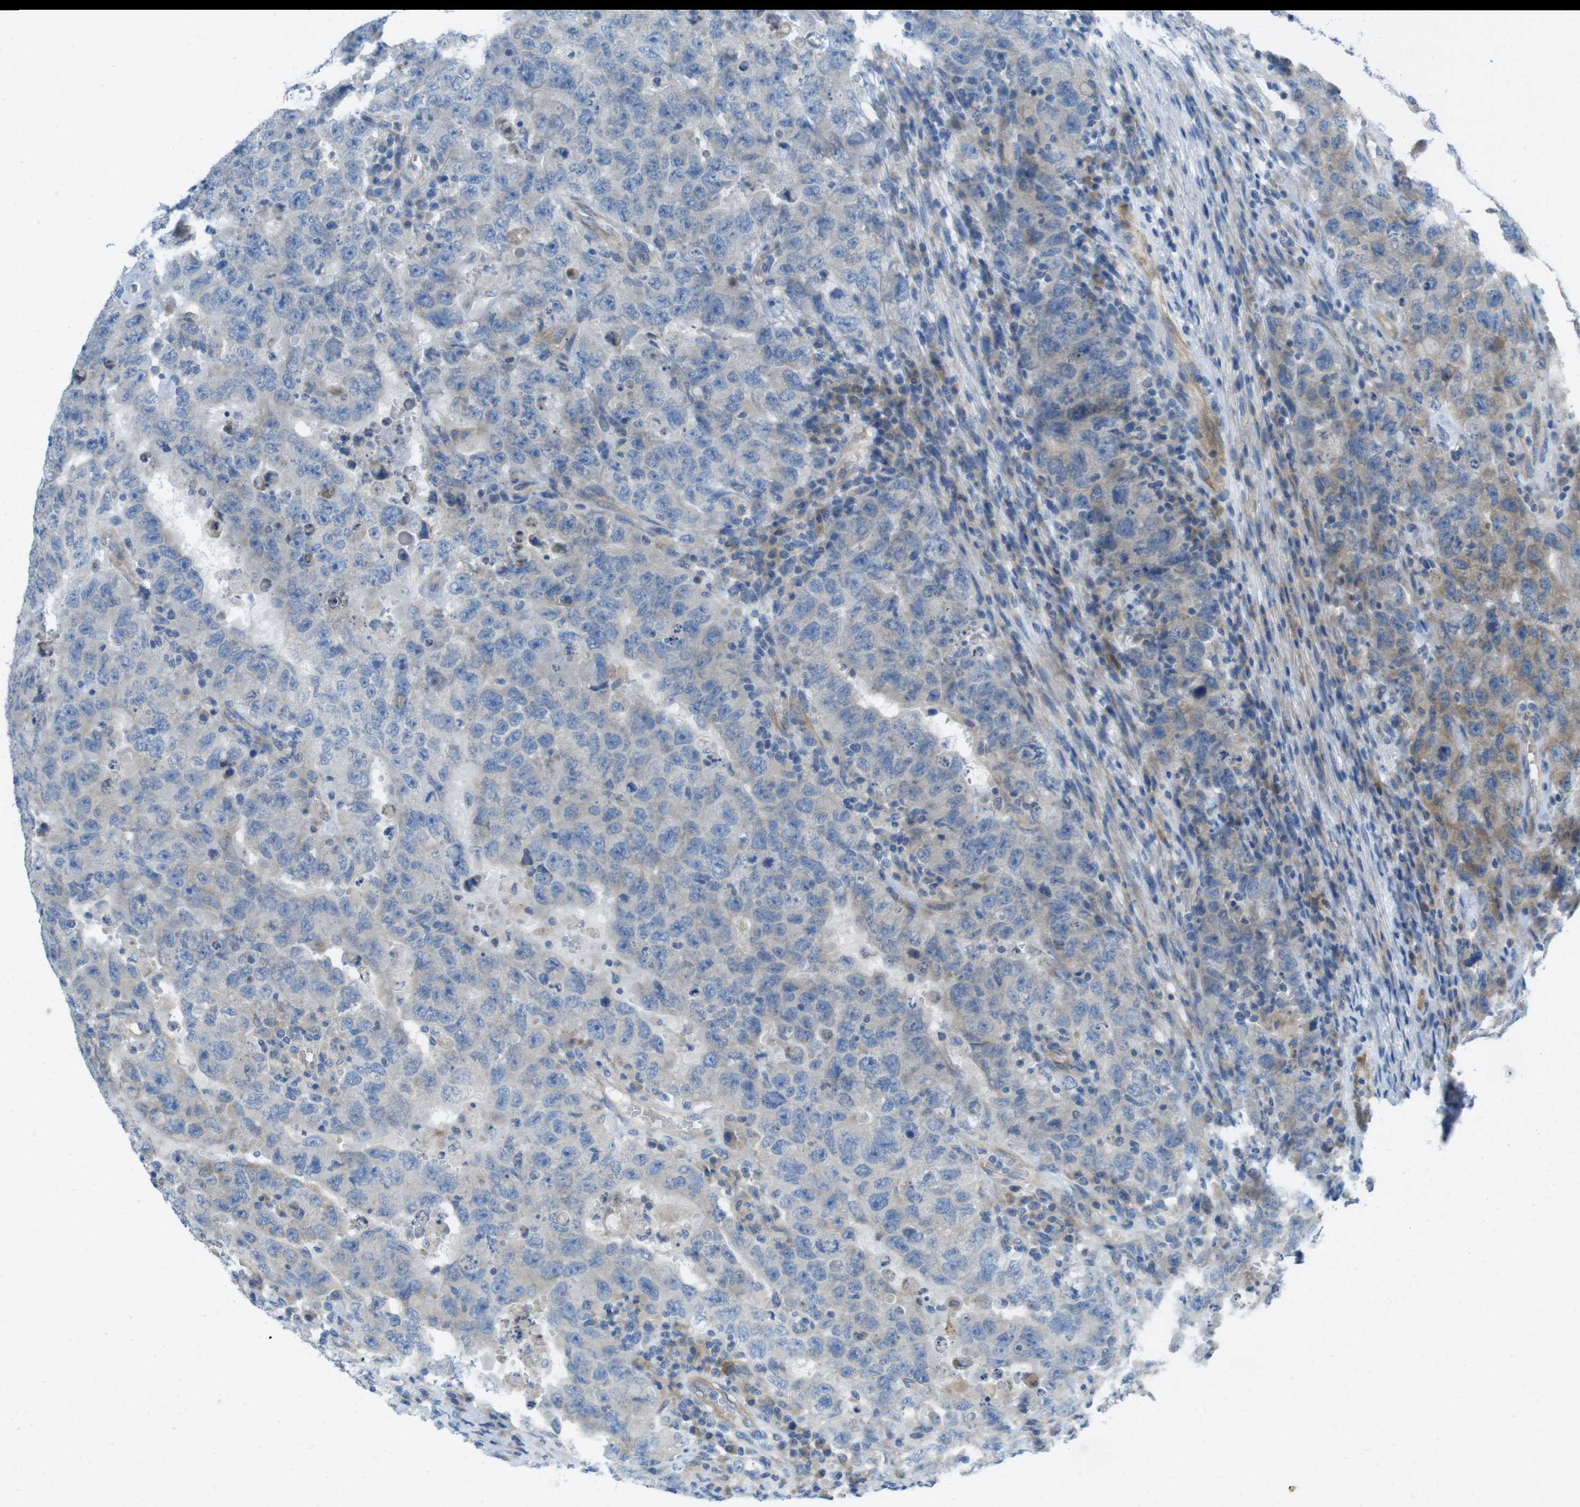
{"staining": {"intensity": "negative", "quantity": "none", "location": "none"}, "tissue": "testis cancer", "cell_type": "Tumor cells", "image_type": "cancer", "snomed": [{"axis": "morphology", "description": "Carcinoma, Embryonal, NOS"}, {"axis": "topography", "description": "Testis"}], "caption": "IHC image of human testis cancer stained for a protein (brown), which reveals no positivity in tumor cells.", "gene": "TMEM234", "patient": {"sex": "male", "age": 26}}